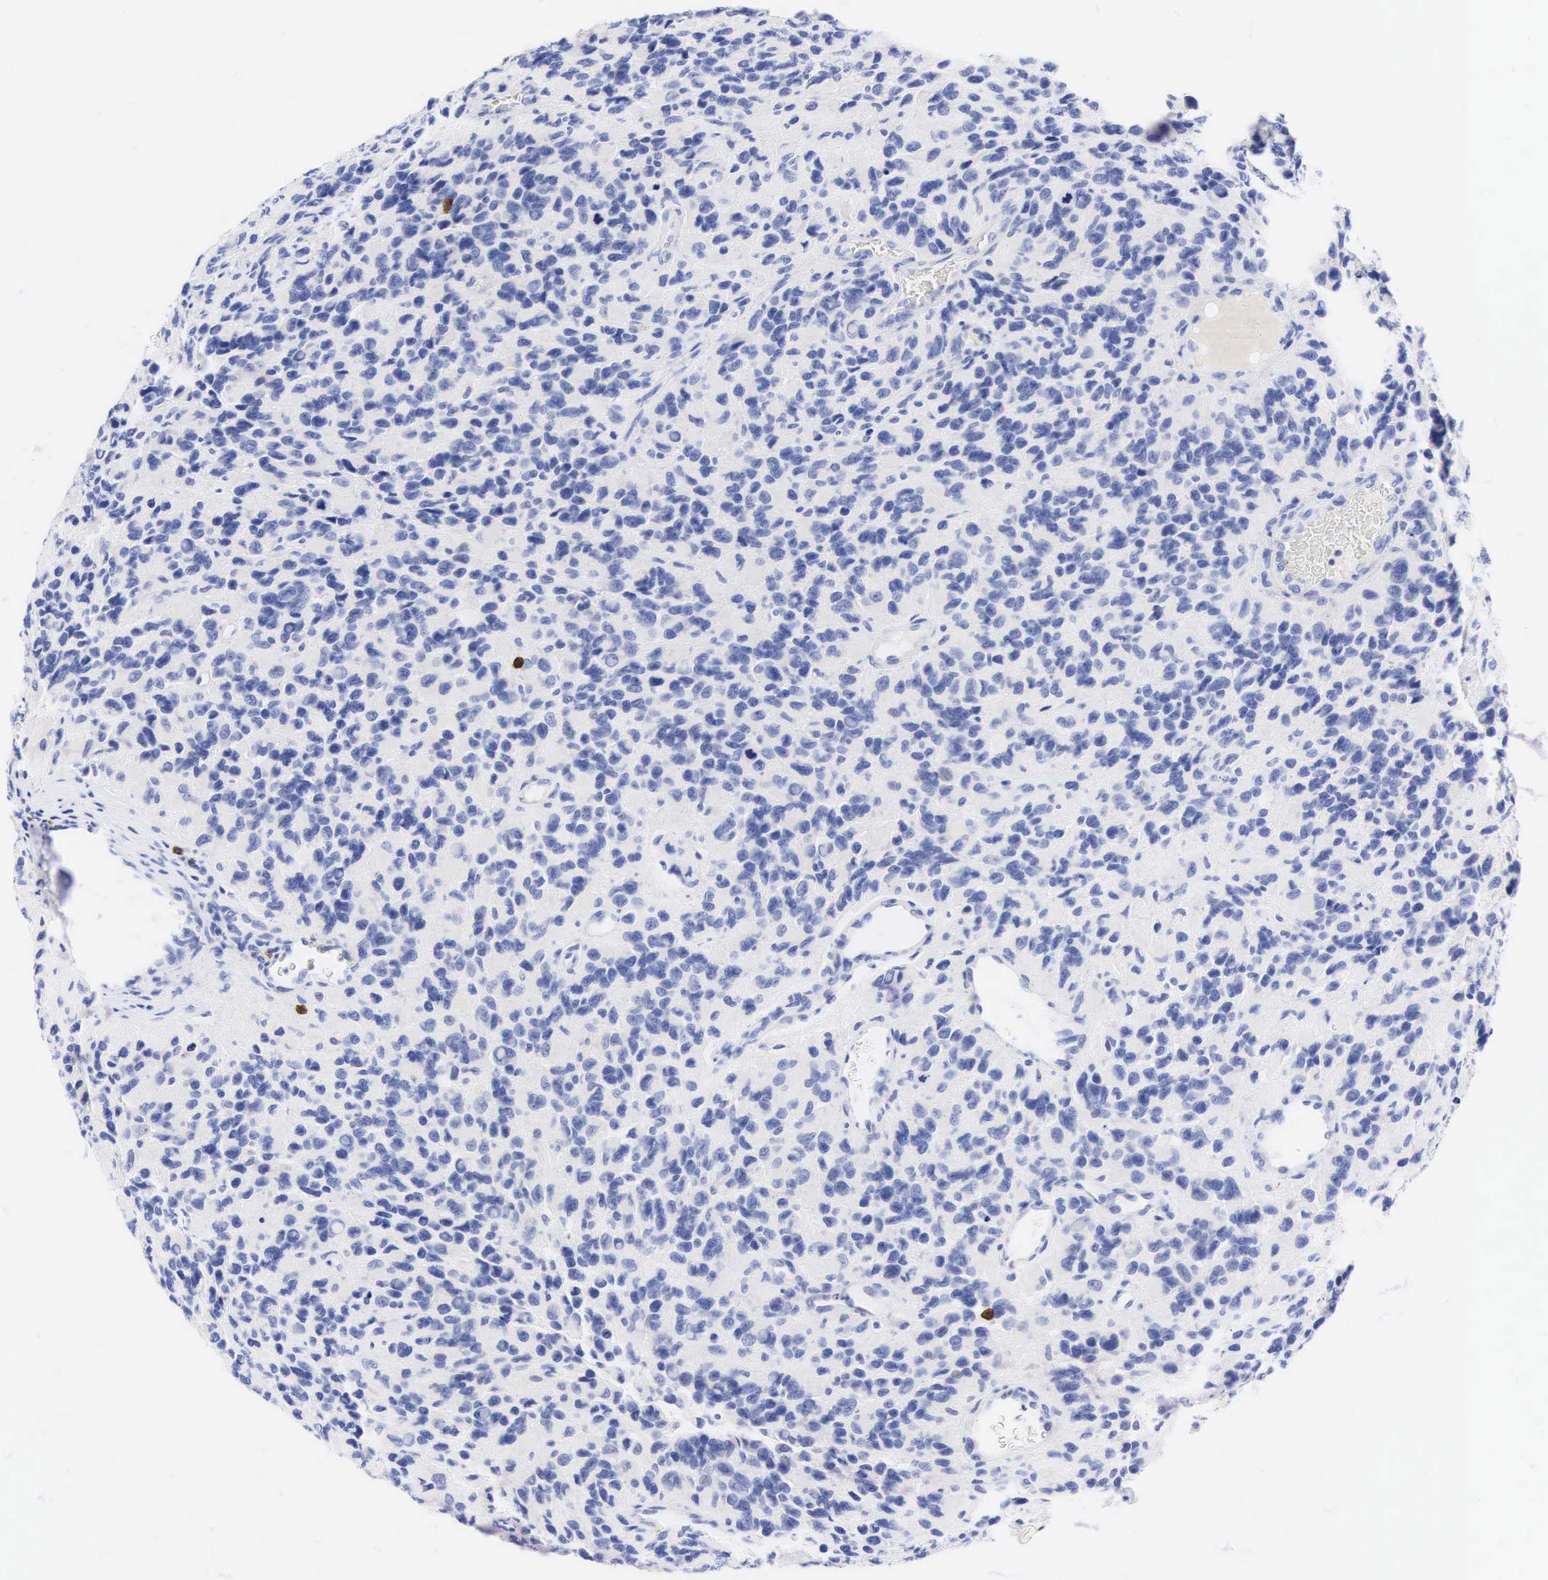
{"staining": {"intensity": "negative", "quantity": "none", "location": "none"}, "tissue": "glioma", "cell_type": "Tumor cells", "image_type": "cancer", "snomed": [{"axis": "morphology", "description": "Glioma, malignant, High grade"}, {"axis": "topography", "description": "Brain"}], "caption": "DAB immunohistochemical staining of malignant glioma (high-grade) demonstrates no significant expression in tumor cells.", "gene": "CD8A", "patient": {"sex": "male", "age": 77}}